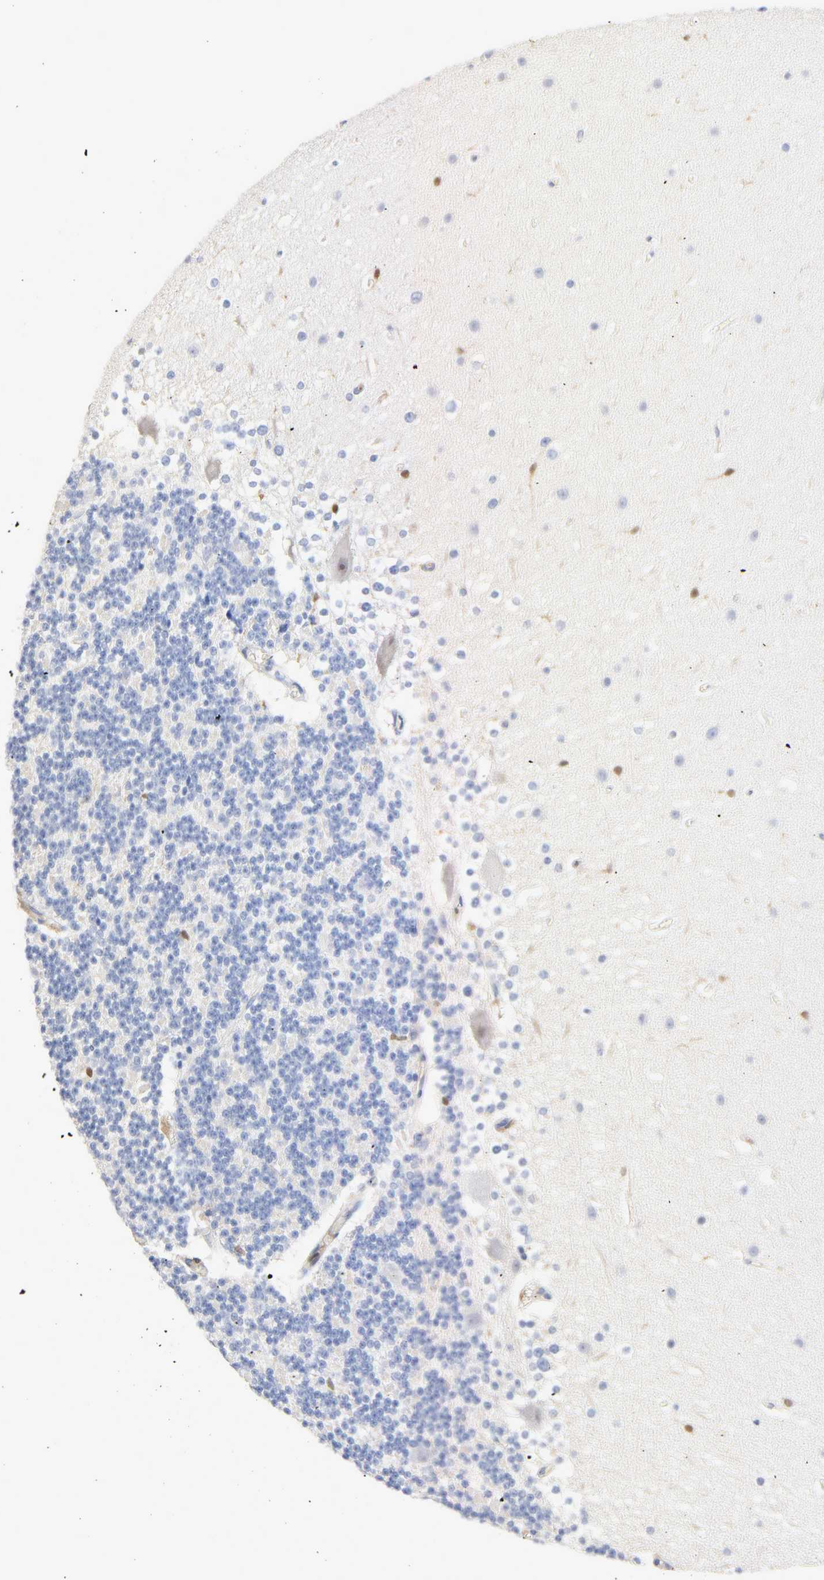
{"staining": {"intensity": "negative", "quantity": "none", "location": "none"}, "tissue": "cerebellum", "cell_type": "Cells in granular layer", "image_type": "normal", "snomed": [{"axis": "morphology", "description": "Normal tissue, NOS"}, {"axis": "topography", "description": "Cerebellum"}], "caption": "A high-resolution micrograph shows IHC staining of unremarkable cerebellum, which exhibits no significant expression in cells in granular layer.", "gene": "IL18", "patient": {"sex": "female", "age": 19}}